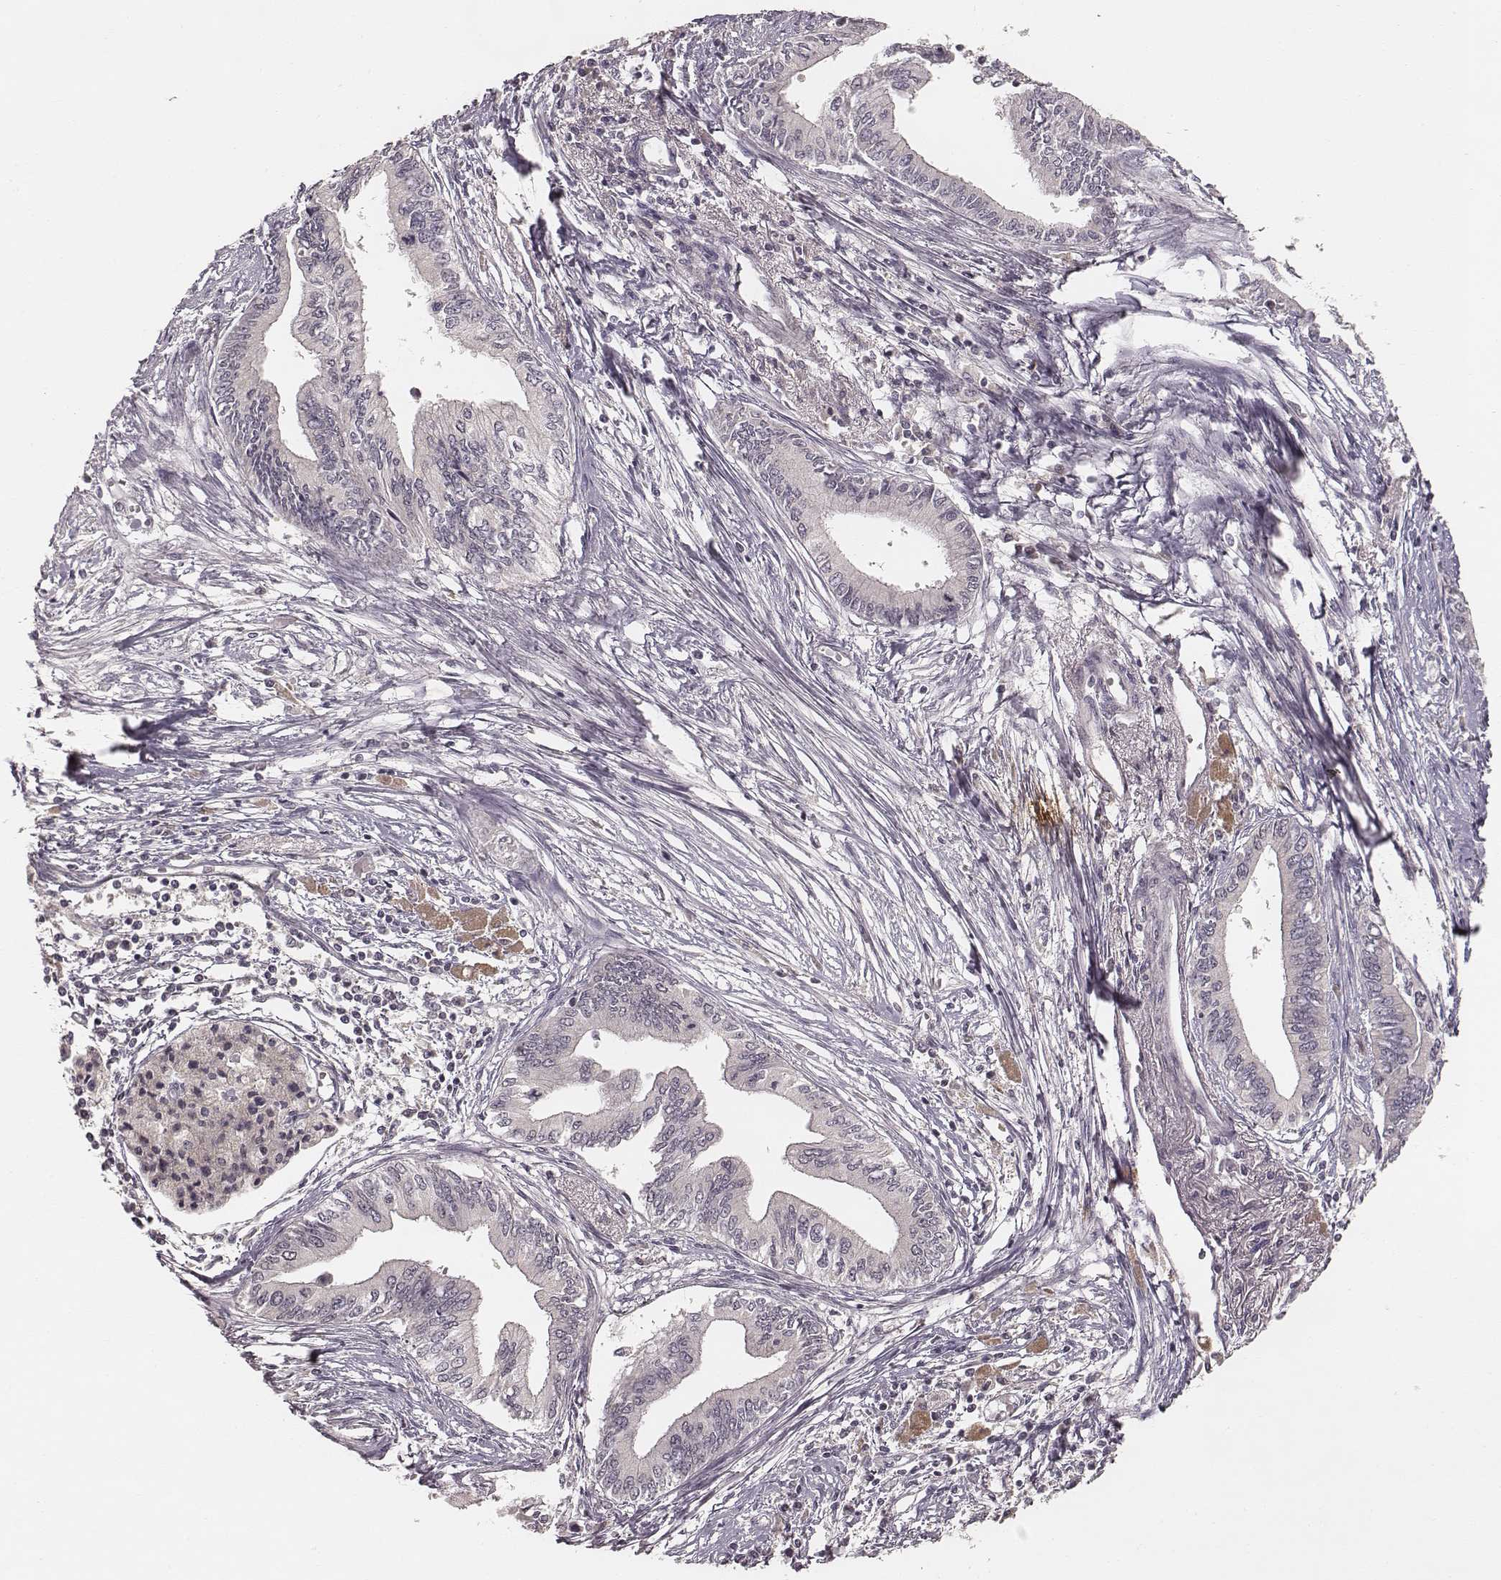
{"staining": {"intensity": "negative", "quantity": "none", "location": "none"}, "tissue": "pancreatic cancer", "cell_type": "Tumor cells", "image_type": "cancer", "snomed": [{"axis": "morphology", "description": "Adenocarcinoma, NOS"}, {"axis": "topography", "description": "Pancreas"}], "caption": "An IHC image of pancreatic cancer is shown. There is no staining in tumor cells of pancreatic cancer.", "gene": "LY6K", "patient": {"sex": "female", "age": 61}}